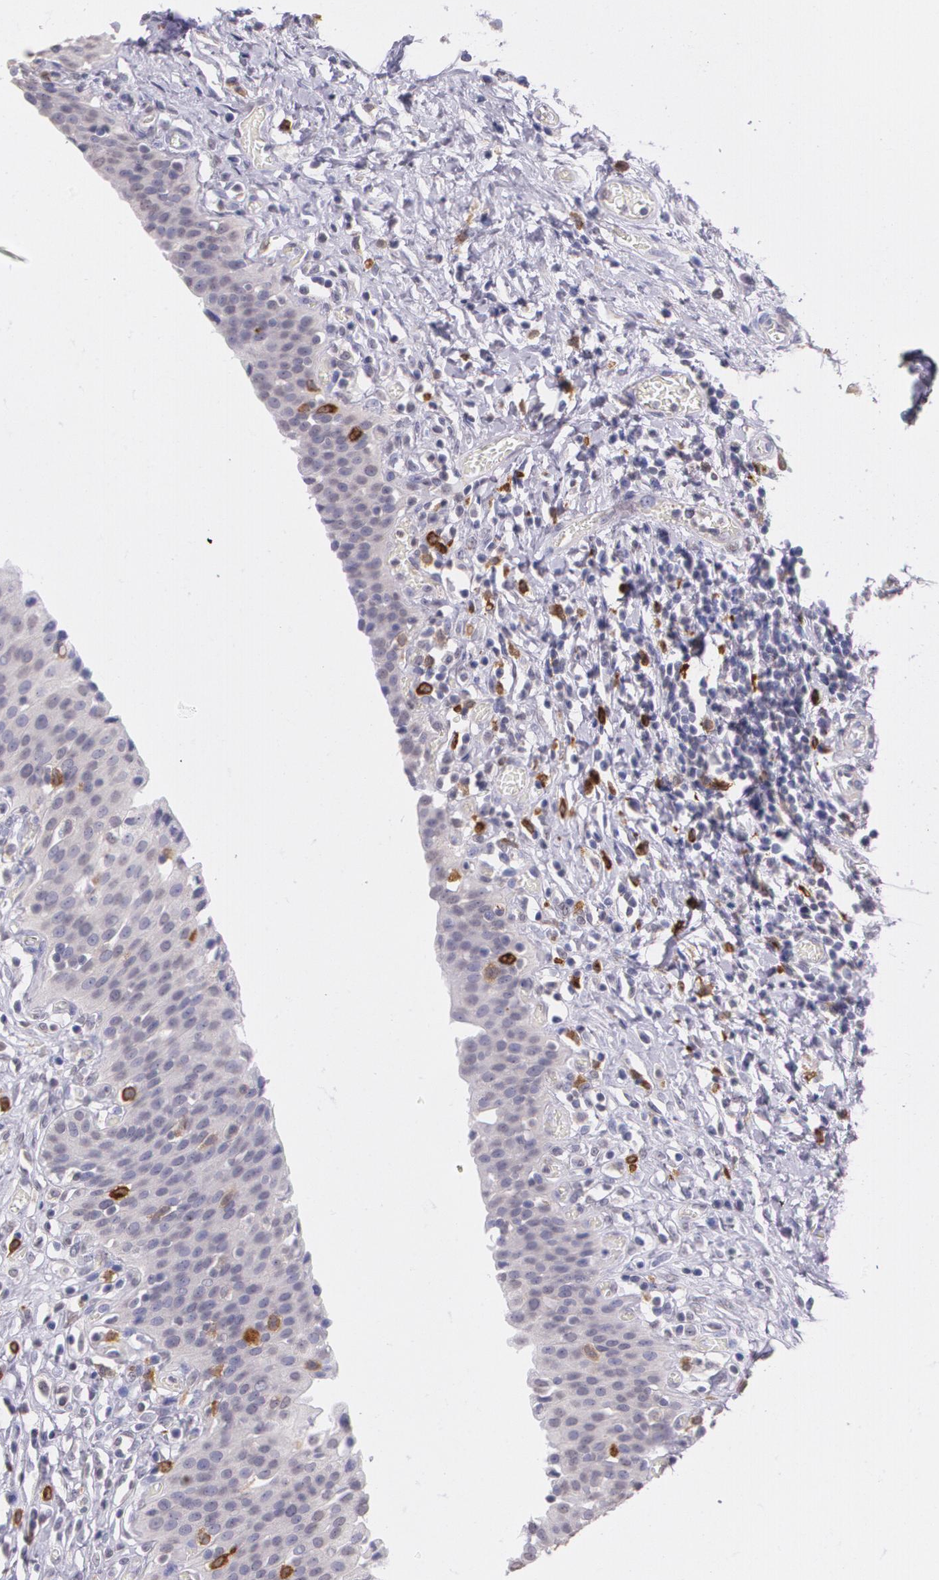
{"staining": {"intensity": "negative", "quantity": "none", "location": "none"}, "tissue": "urinary bladder", "cell_type": "Urothelial cells", "image_type": "normal", "snomed": [{"axis": "morphology", "description": "Normal tissue, NOS"}, {"axis": "topography", "description": "Urinary bladder"}], "caption": "IHC of unremarkable human urinary bladder exhibits no expression in urothelial cells.", "gene": "RTN1", "patient": {"sex": "male", "age": 51}}